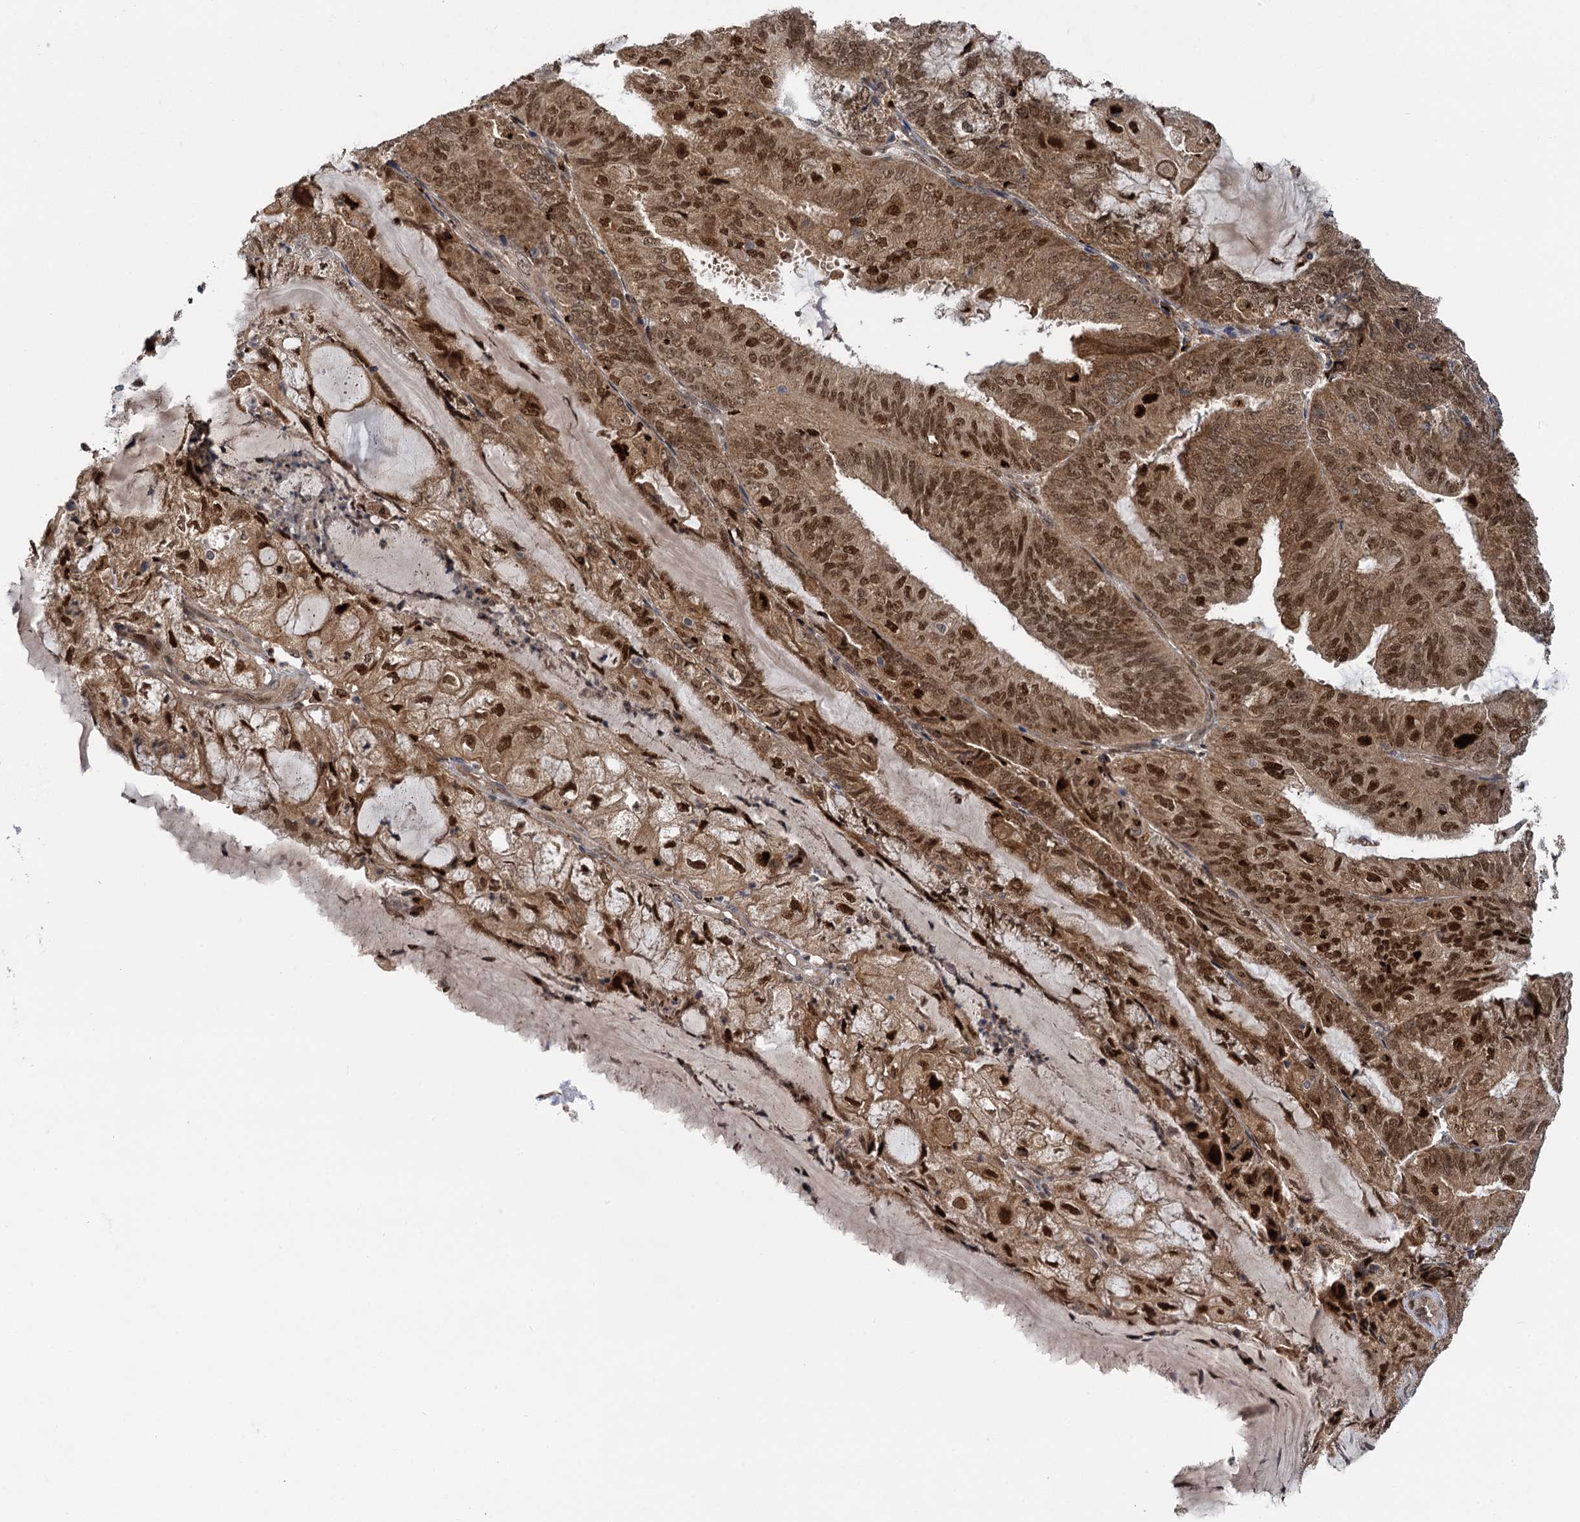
{"staining": {"intensity": "moderate", "quantity": ">75%", "location": "cytoplasmic/membranous,nuclear"}, "tissue": "endometrial cancer", "cell_type": "Tumor cells", "image_type": "cancer", "snomed": [{"axis": "morphology", "description": "Adenocarcinoma, NOS"}, {"axis": "topography", "description": "Endometrium"}], "caption": "Moderate cytoplasmic/membranous and nuclear protein positivity is appreciated in about >75% of tumor cells in endometrial adenocarcinoma.", "gene": "GAL3ST4", "patient": {"sex": "female", "age": 81}}